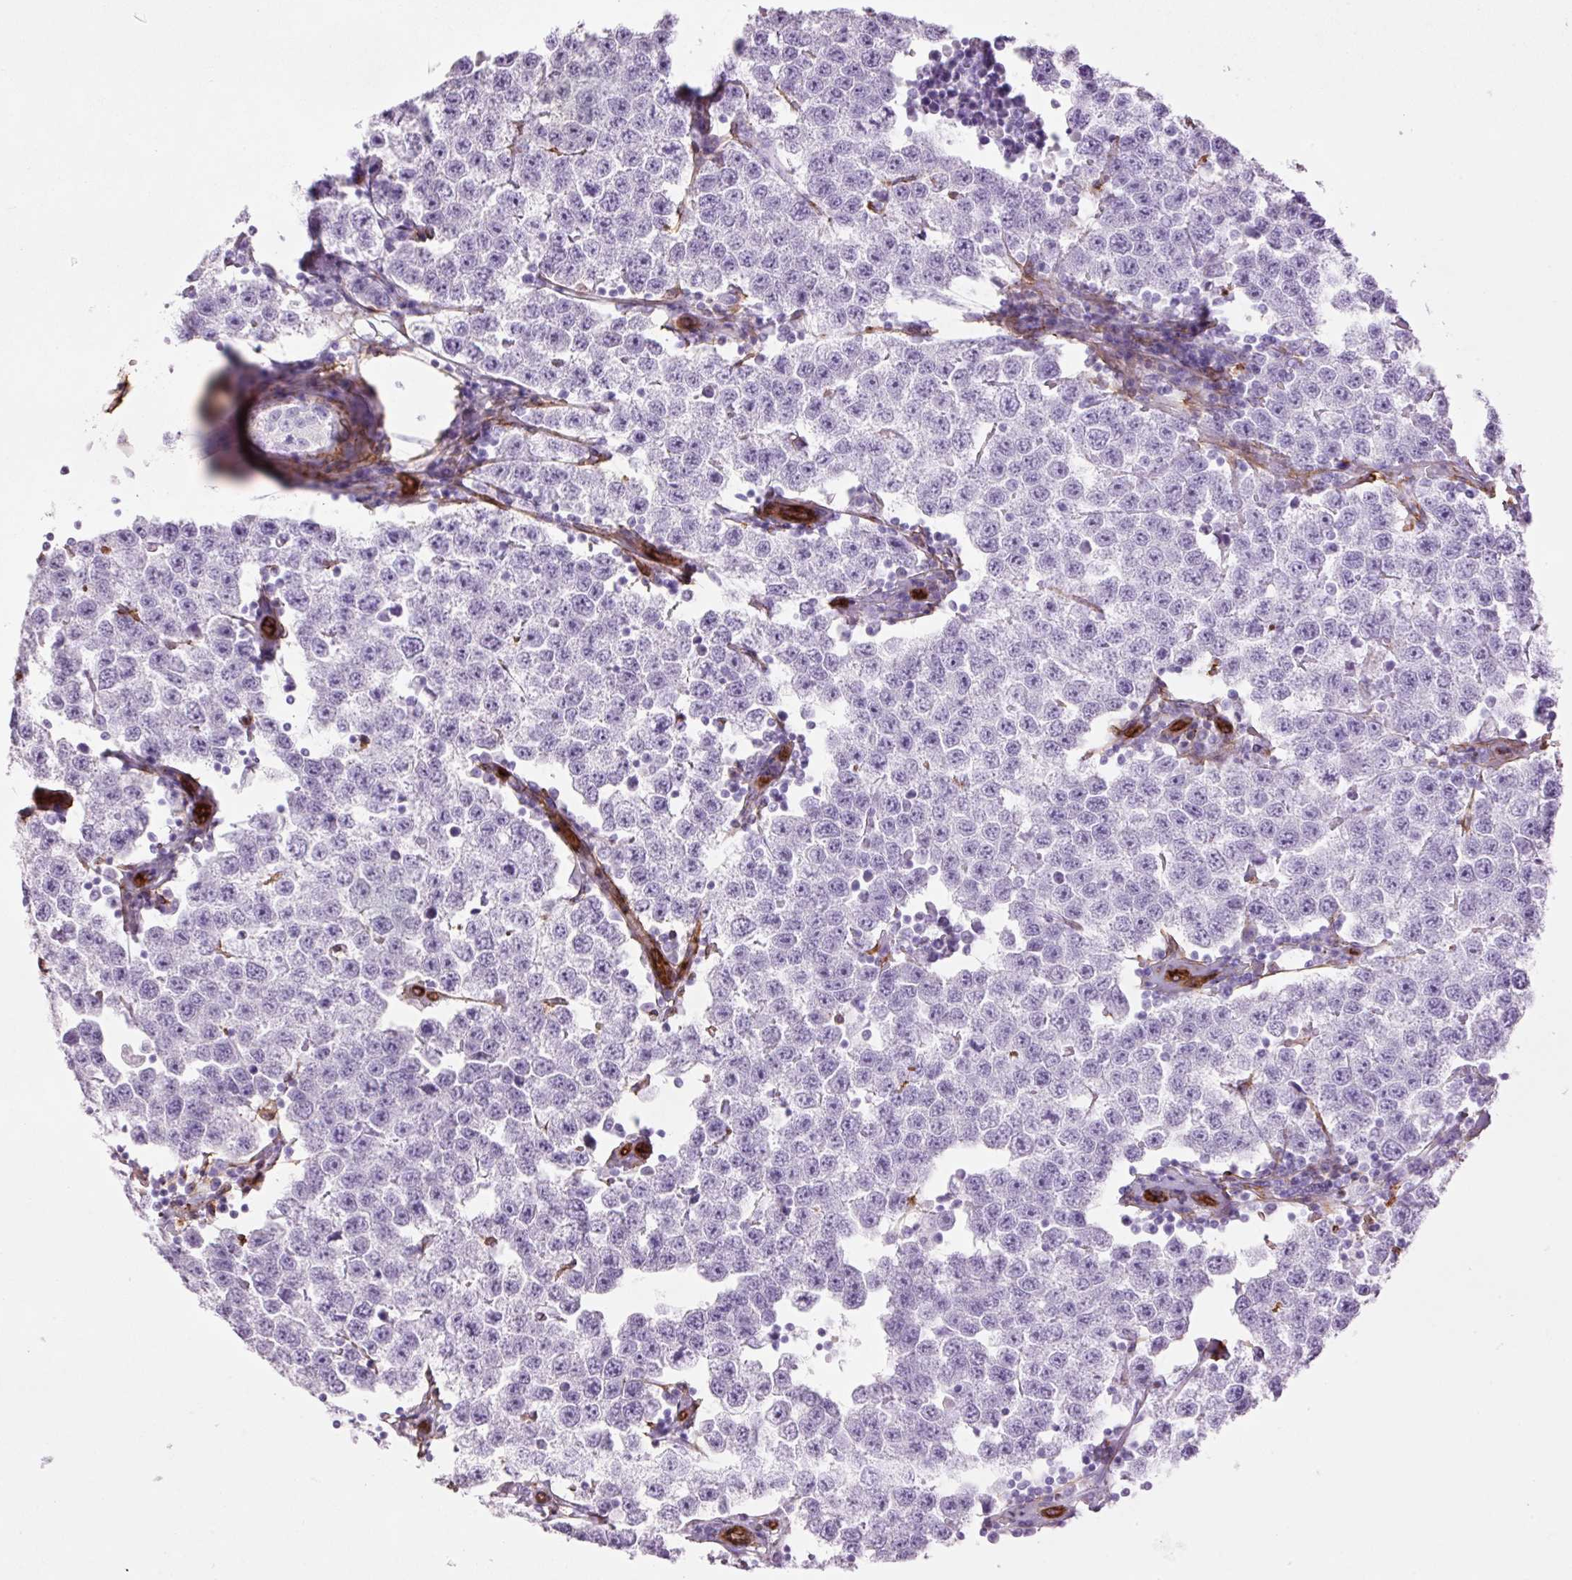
{"staining": {"intensity": "negative", "quantity": "none", "location": "none"}, "tissue": "testis cancer", "cell_type": "Tumor cells", "image_type": "cancer", "snomed": [{"axis": "morphology", "description": "Seminoma, NOS"}, {"axis": "topography", "description": "Testis"}], "caption": "Tumor cells are negative for brown protein staining in testis seminoma. Brightfield microscopy of immunohistochemistry (IHC) stained with DAB (3,3'-diaminobenzidine) (brown) and hematoxylin (blue), captured at high magnification.", "gene": "CAV1", "patient": {"sex": "male", "age": 34}}